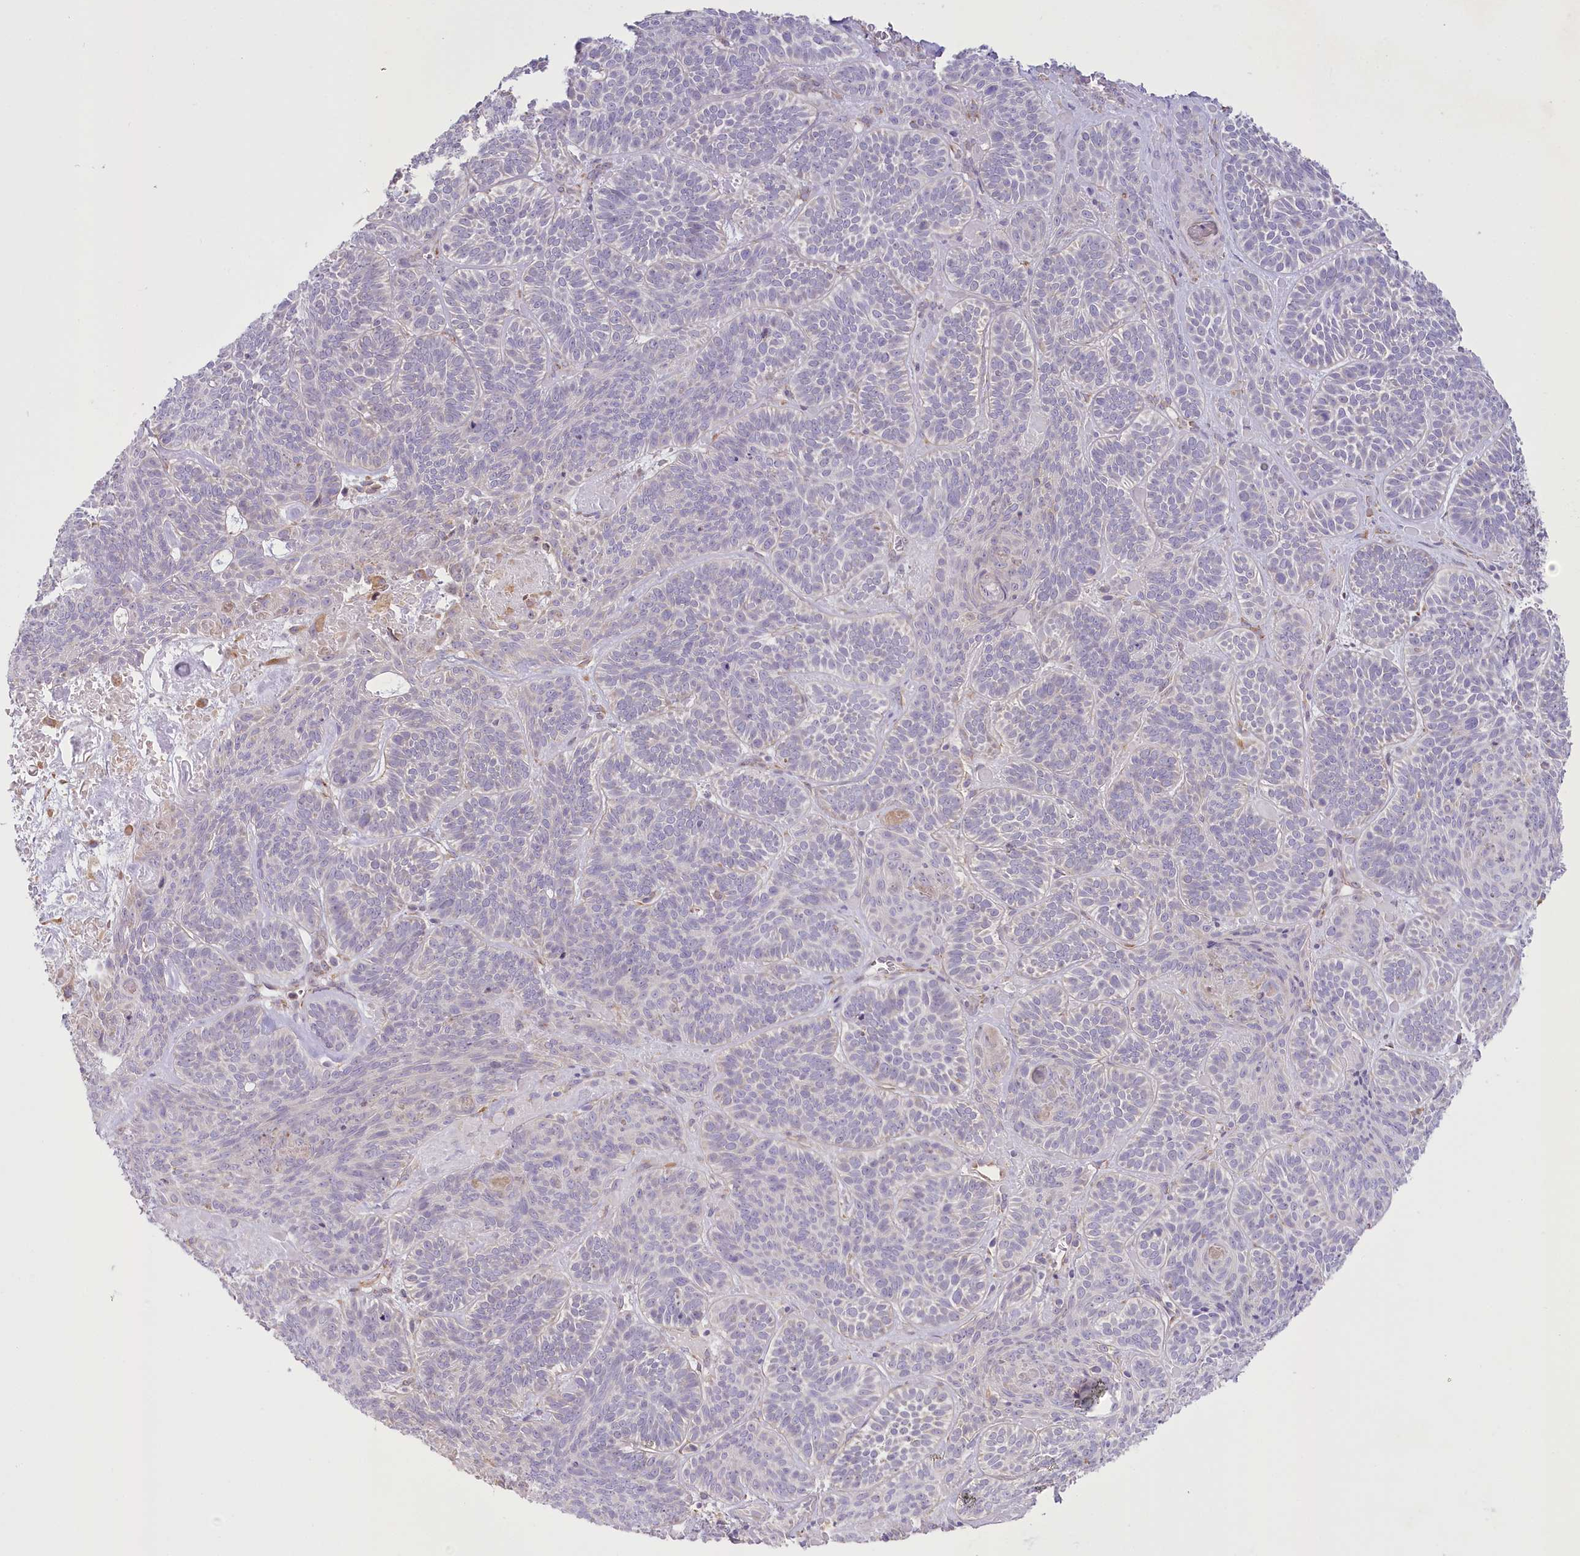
{"staining": {"intensity": "negative", "quantity": "none", "location": "none"}, "tissue": "skin cancer", "cell_type": "Tumor cells", "image_type": "cancer", "snomed": [{"axis": "morphology", "description": "Basal cell carcinoma"}, {"axis": "topography", "description": "Skin"}], "caption": "Human skin basal cell carcinoma stained for a protein using immunohistochemistry (IHC) reveals no staining in tumor cells.", "gene": "NCKAP5", "patient": {"sex": "male", "age": 85}}